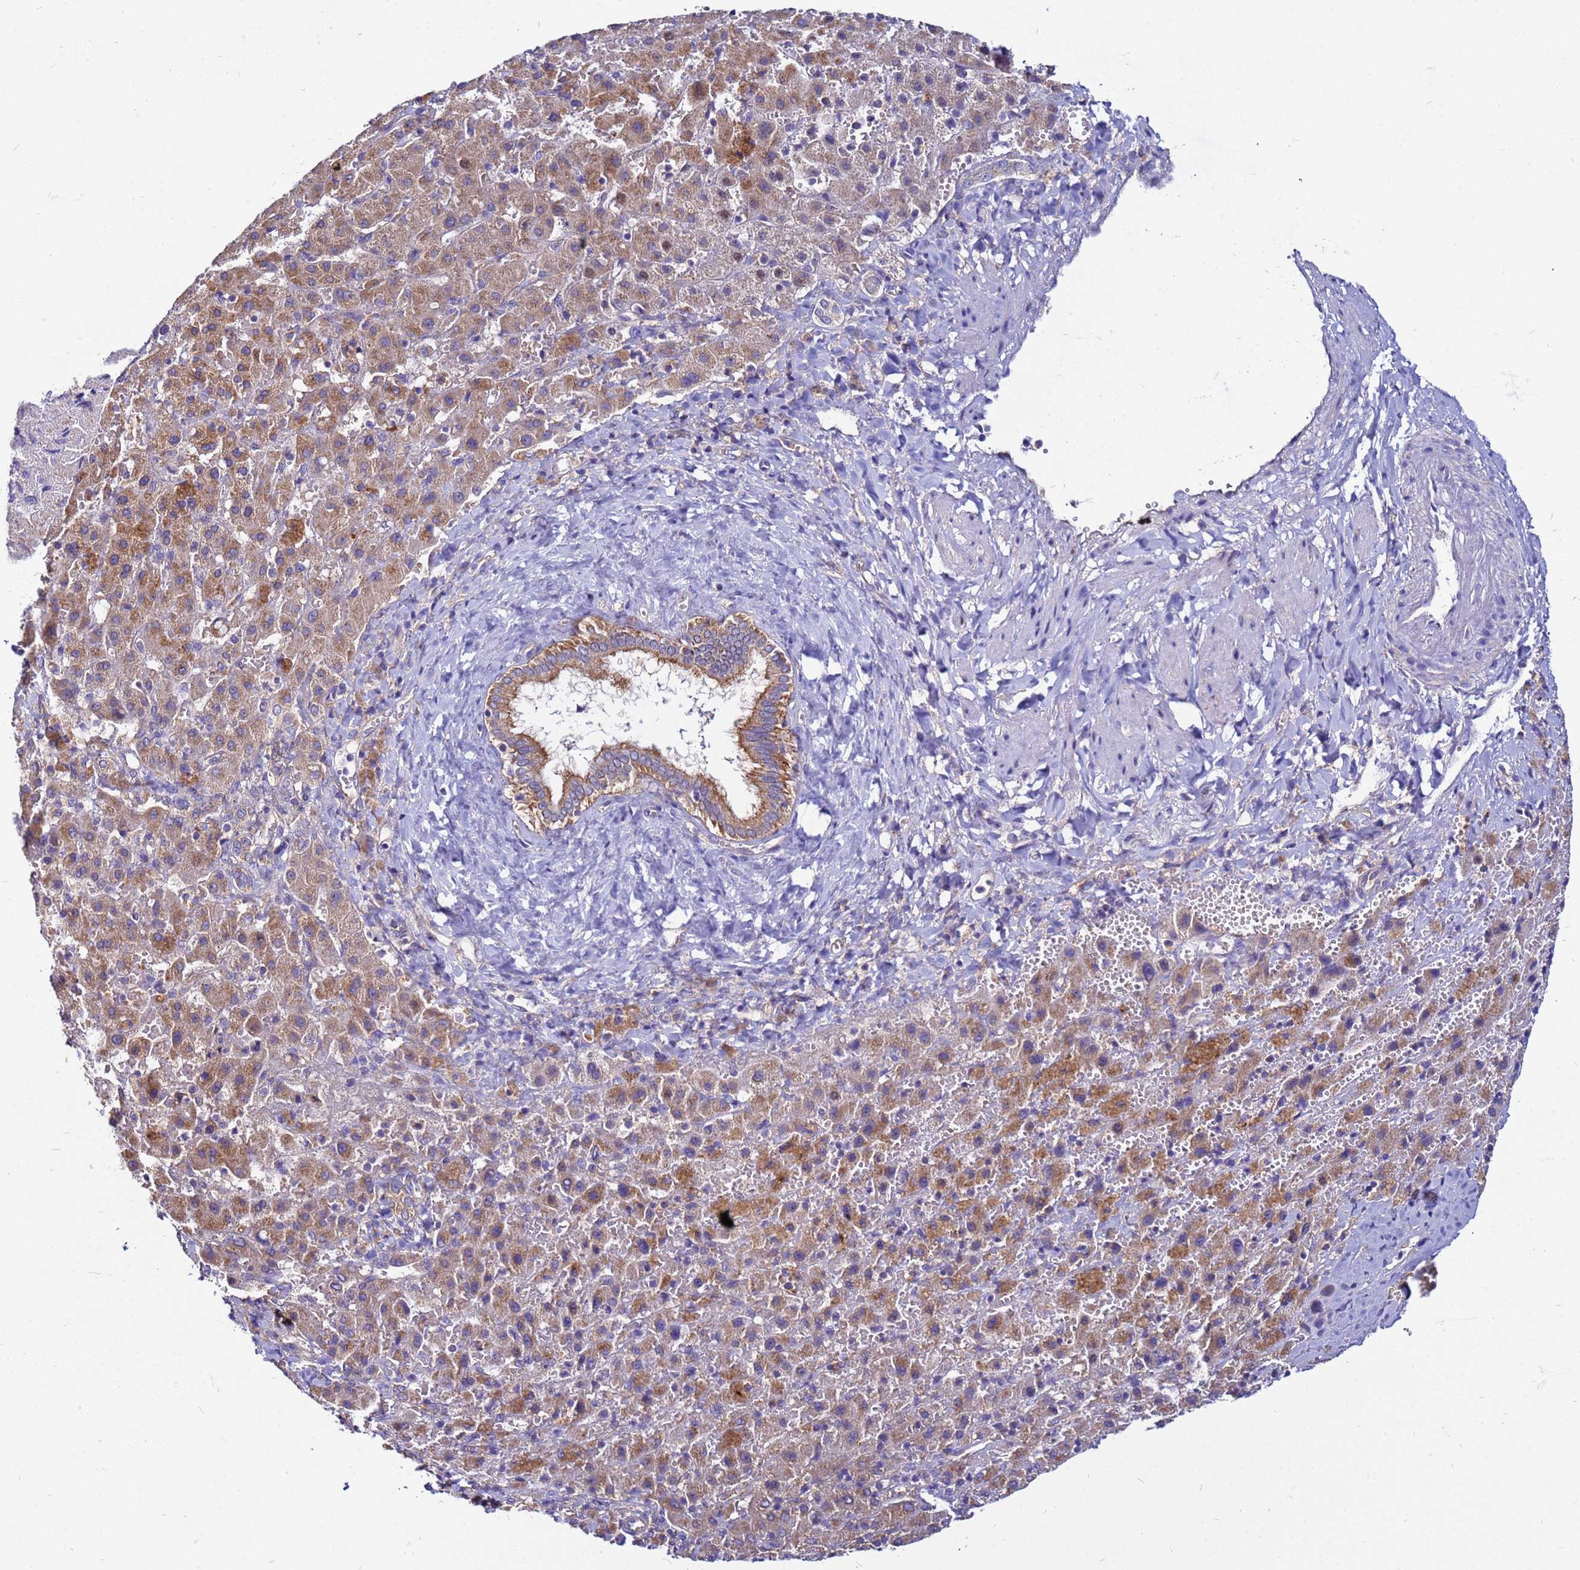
{"staining": {"intensity": "weak", "quantity": ">75%", "location": "cytoplasmic/membranous"}, "tissue": "liver cancer", "cell_type": "Tumor cells", "image_type": "cancer", "snomed": [{"axis": "morphology", "description": "Carcinoma, Hepatocellular, NOS"}, {"axis": "topography", "description": "Liver"}], "caption": "This is a photomicrograph of IHC staining of liver cancer, which shows weak staining in the cytoplasmic/membranous of tumor cells.", "gene": "PKD1", "patient": {"sex": "female", "age": 58}}